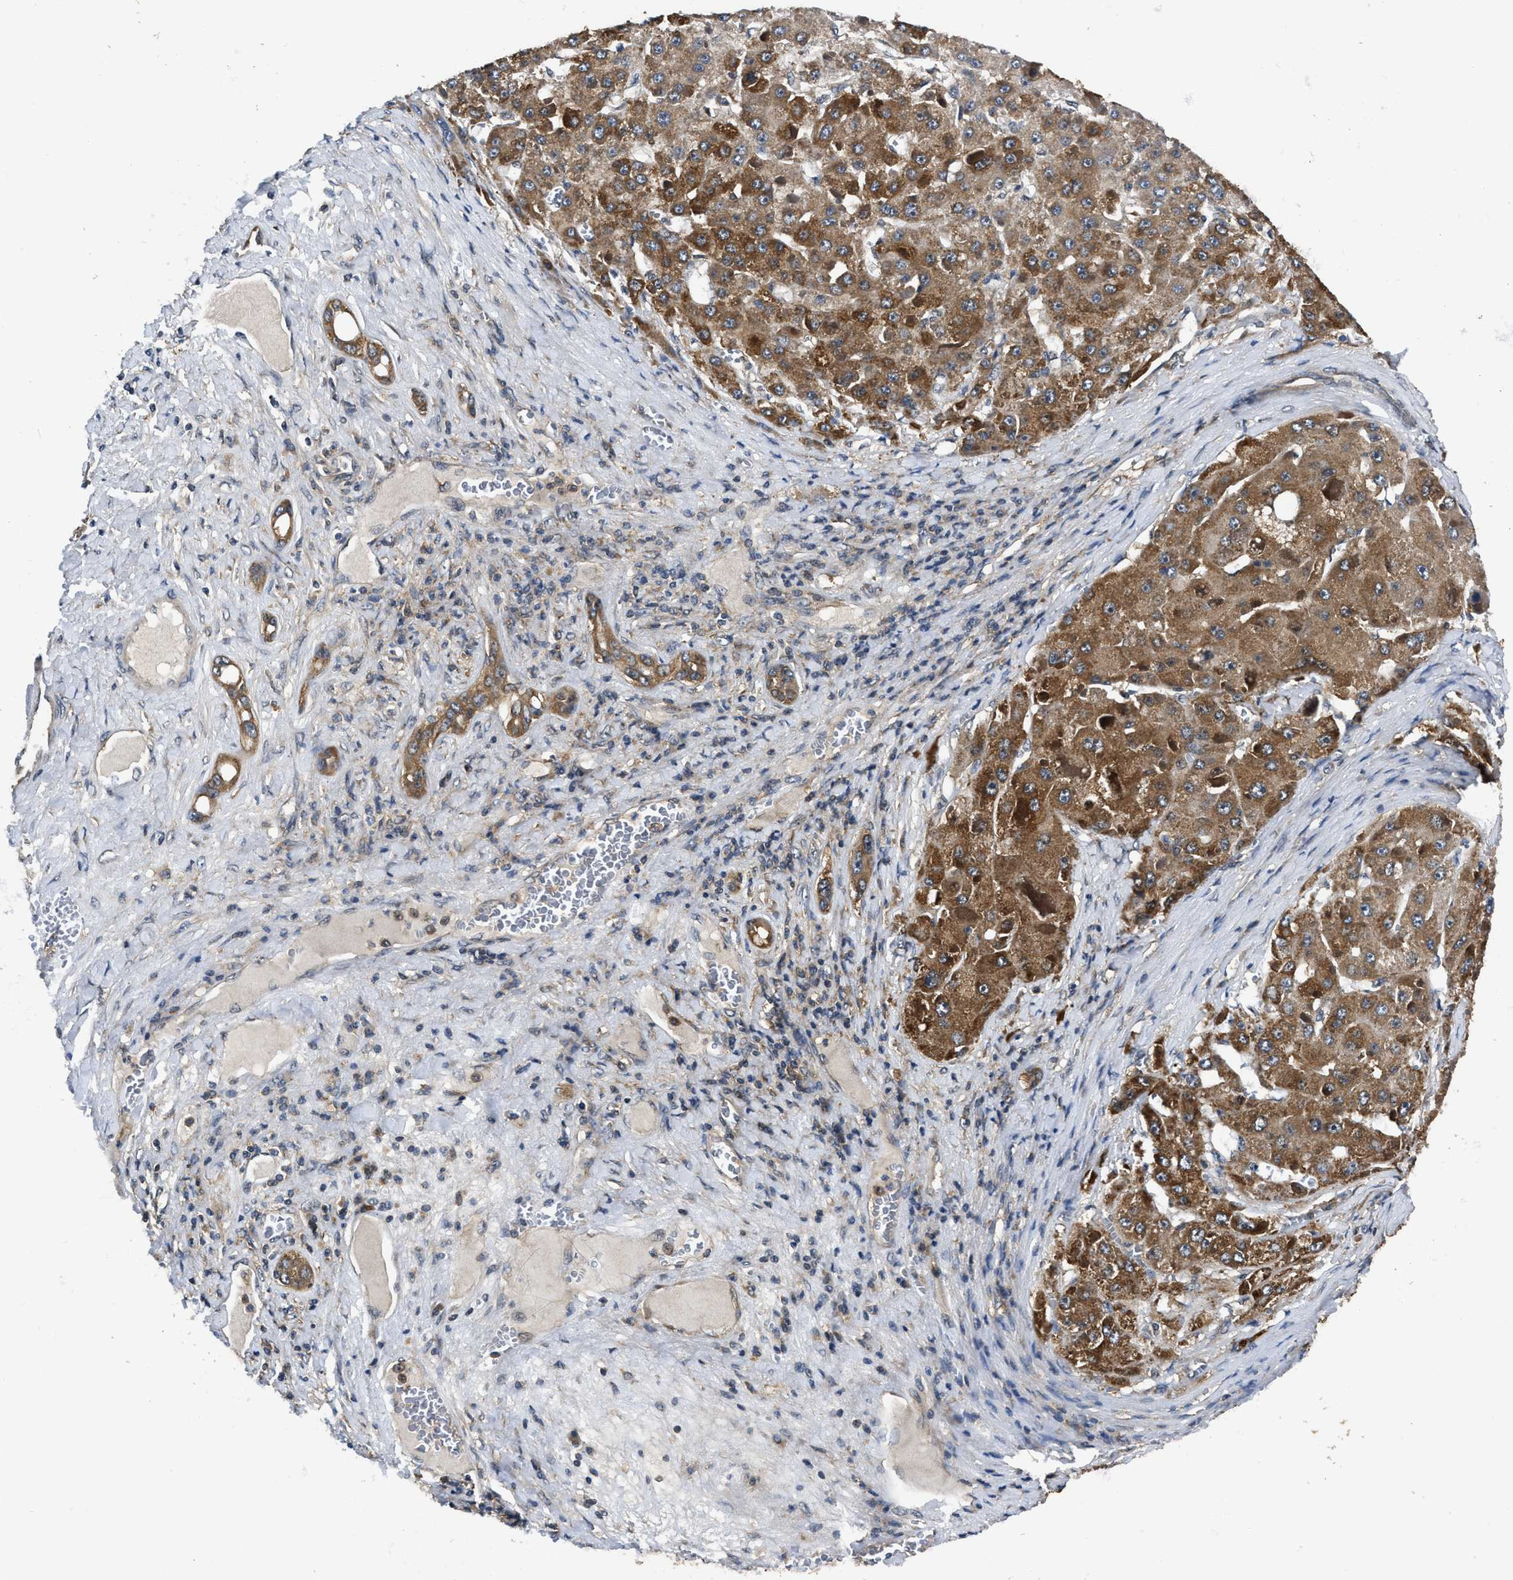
{"staining": {"intensity": "moderate", "quantity": ">75%", "location": "cytoplasmic/membranous"}, "tissue": "liver cancer", "cell_type": "Tumor cells", "image_type": "cancer", "snomed": [{"axis": "morphology", "description": "Carcinoma, Hepatocellular, NOS"}, {"axis": "topography", "description": "Liver"}], "caption": "Approximately >75% of tumor cells in hepatocellular carcinoma (liver) reveal moderate cytoplasmic/membranous protein staining as visualized by brown immunohistochemical staining.", "gene": "GET4", "patient": {"sex": "female", "age": 73}}